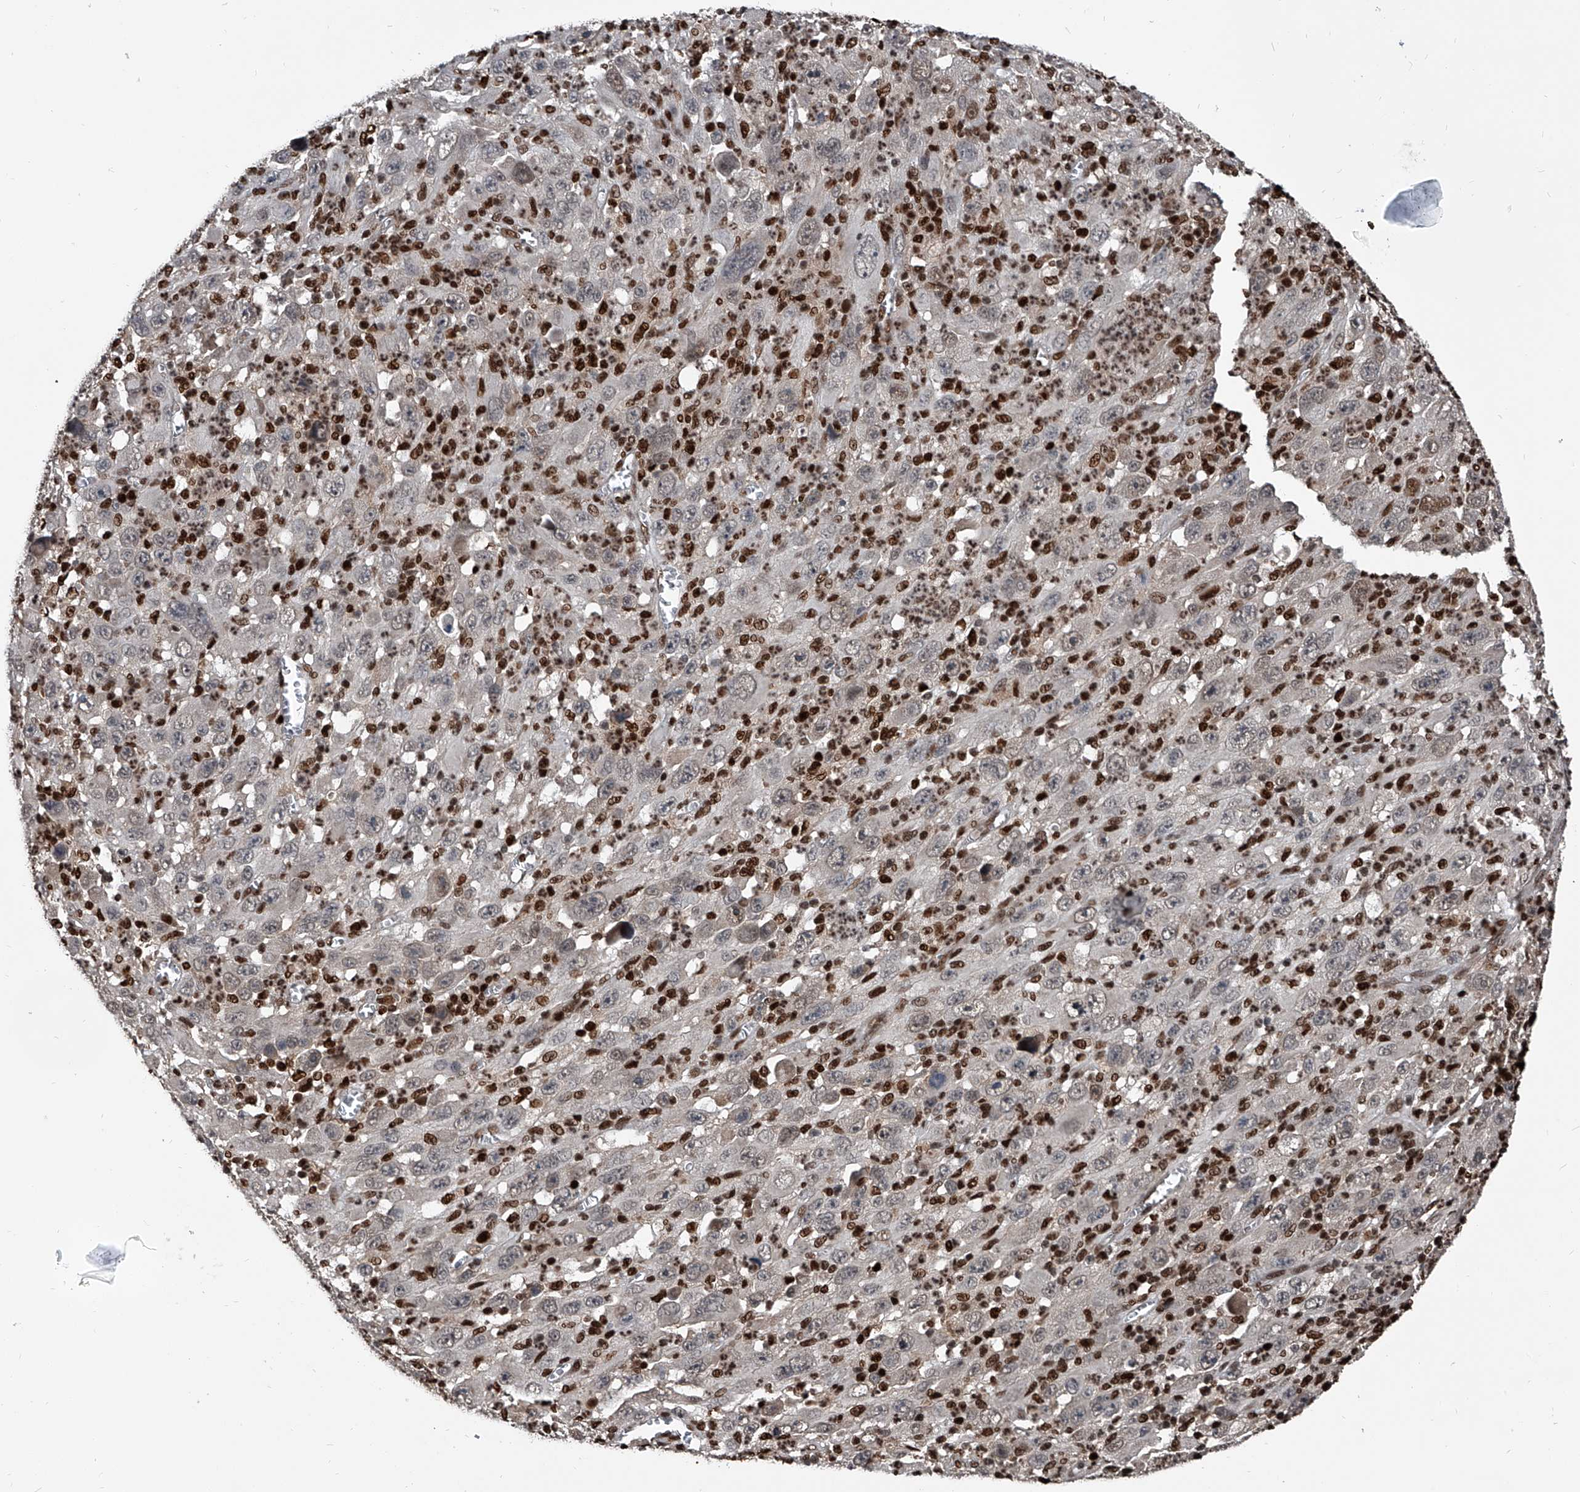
{"staining": {"intensity": "negative", "quantity": "none", "location": "none"}, "tissue": "melanoma", "cell_type": "Tumor cells", "image_type": "cancer", "snomed": [{"axis": "morphology", "description": "Malignant melanoma, Metastatic site"}, {"axis": "topography", "description": "Skin"}], "caption": "Immunohistochemistry (IHC) image of neoplastic tissue: human melanoma stained with DAB (3,3'-diaminobenzidine) displays no significant protein expression in tumor cells.", "gene": "FKBP5", "patient": {"sex": "female", "age": 56}}